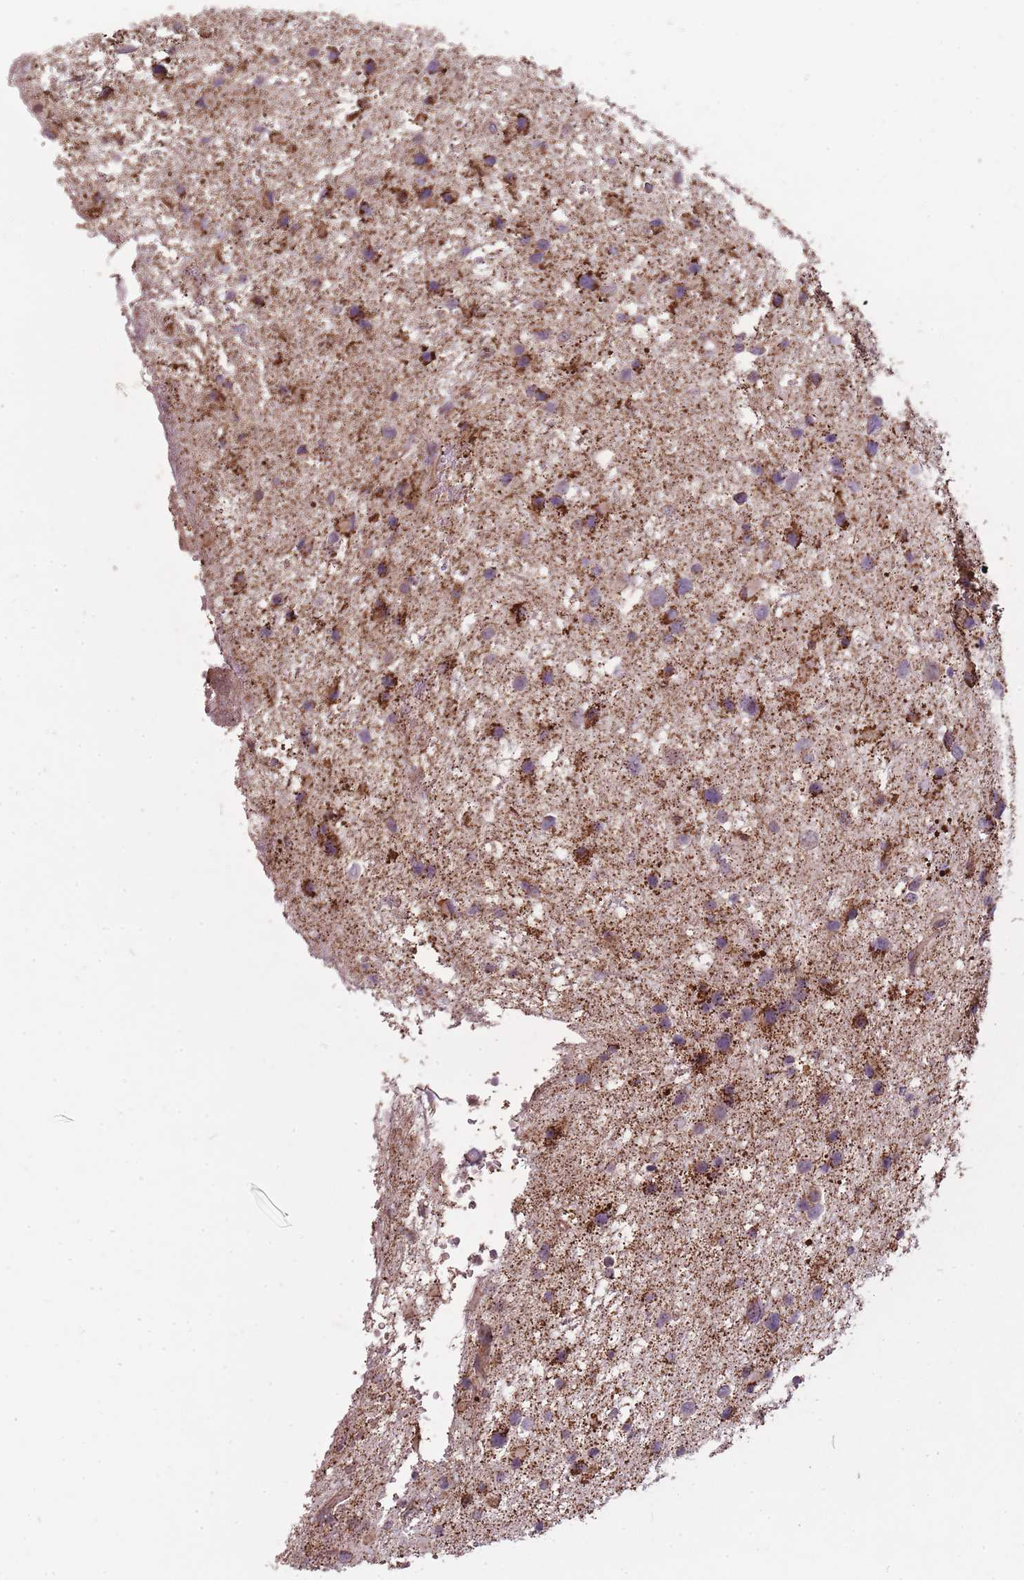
{"staining": {"intensity": "strong", "quantity": ">75%", "location": "cytoplasmic/membranous"}, "tissue": "glioma", "cell_type": "Tumor cells", "image_type": "cancer", "snomed": [{"axis": "morphology", "description": "Glioma, malignant, Low grade"}, {"axis": "topography", "description": "Brain"}], "caption": "A photomicrograph showing strong cytoplasmic/membranous staining in about >75% of tumor cells in malignant glioma (low-grade), as visualized by brown immunohistochemical staining.", "gene": "CNOT8", "patient": {"sex": "female", "age": 32}}